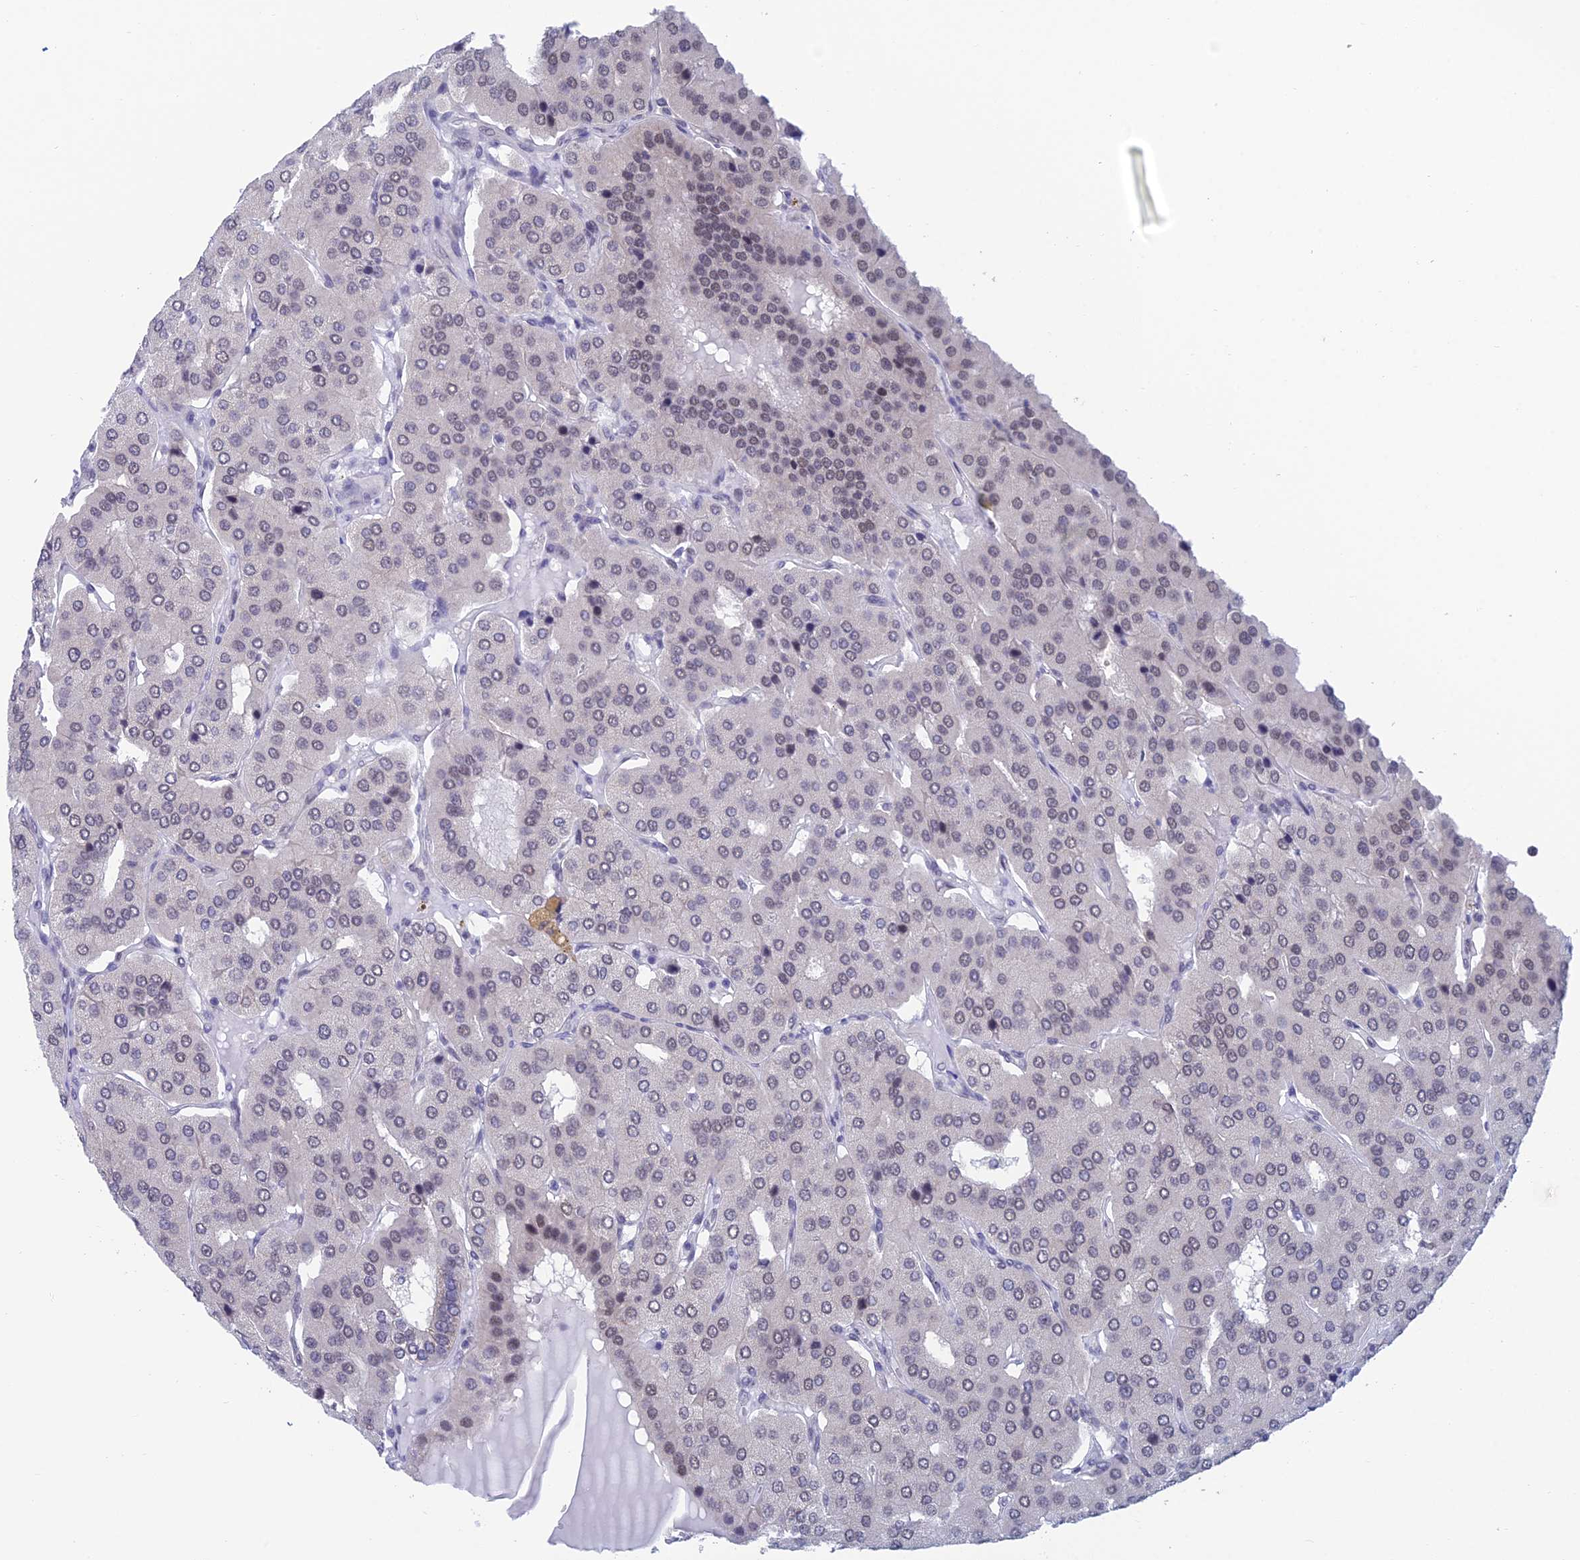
{"staining": {"intensity": "weak", "quantity": "25%-75%", "location": "nuclear"}, "tissue": "parathyroid gland", "cell_type": "Glandular cells", "image_type": "normal", "snomed": [{"axis": "morphology", "description": "Normal tissue, NOS"}, {"axis": "morphology", "description": "Adenoma, NOS"}, {"axis": "topography", "description": "Parathyroid gland"}], "caption": "Immunohistochemistry (IHC) (DAB) staining of benign human parathyroid gland displays weak nuclear protein positivity in approximately 25%-75% of glandular cells.", "gene": "NABP2", "patient": {"sex": "female", "age": 86}}